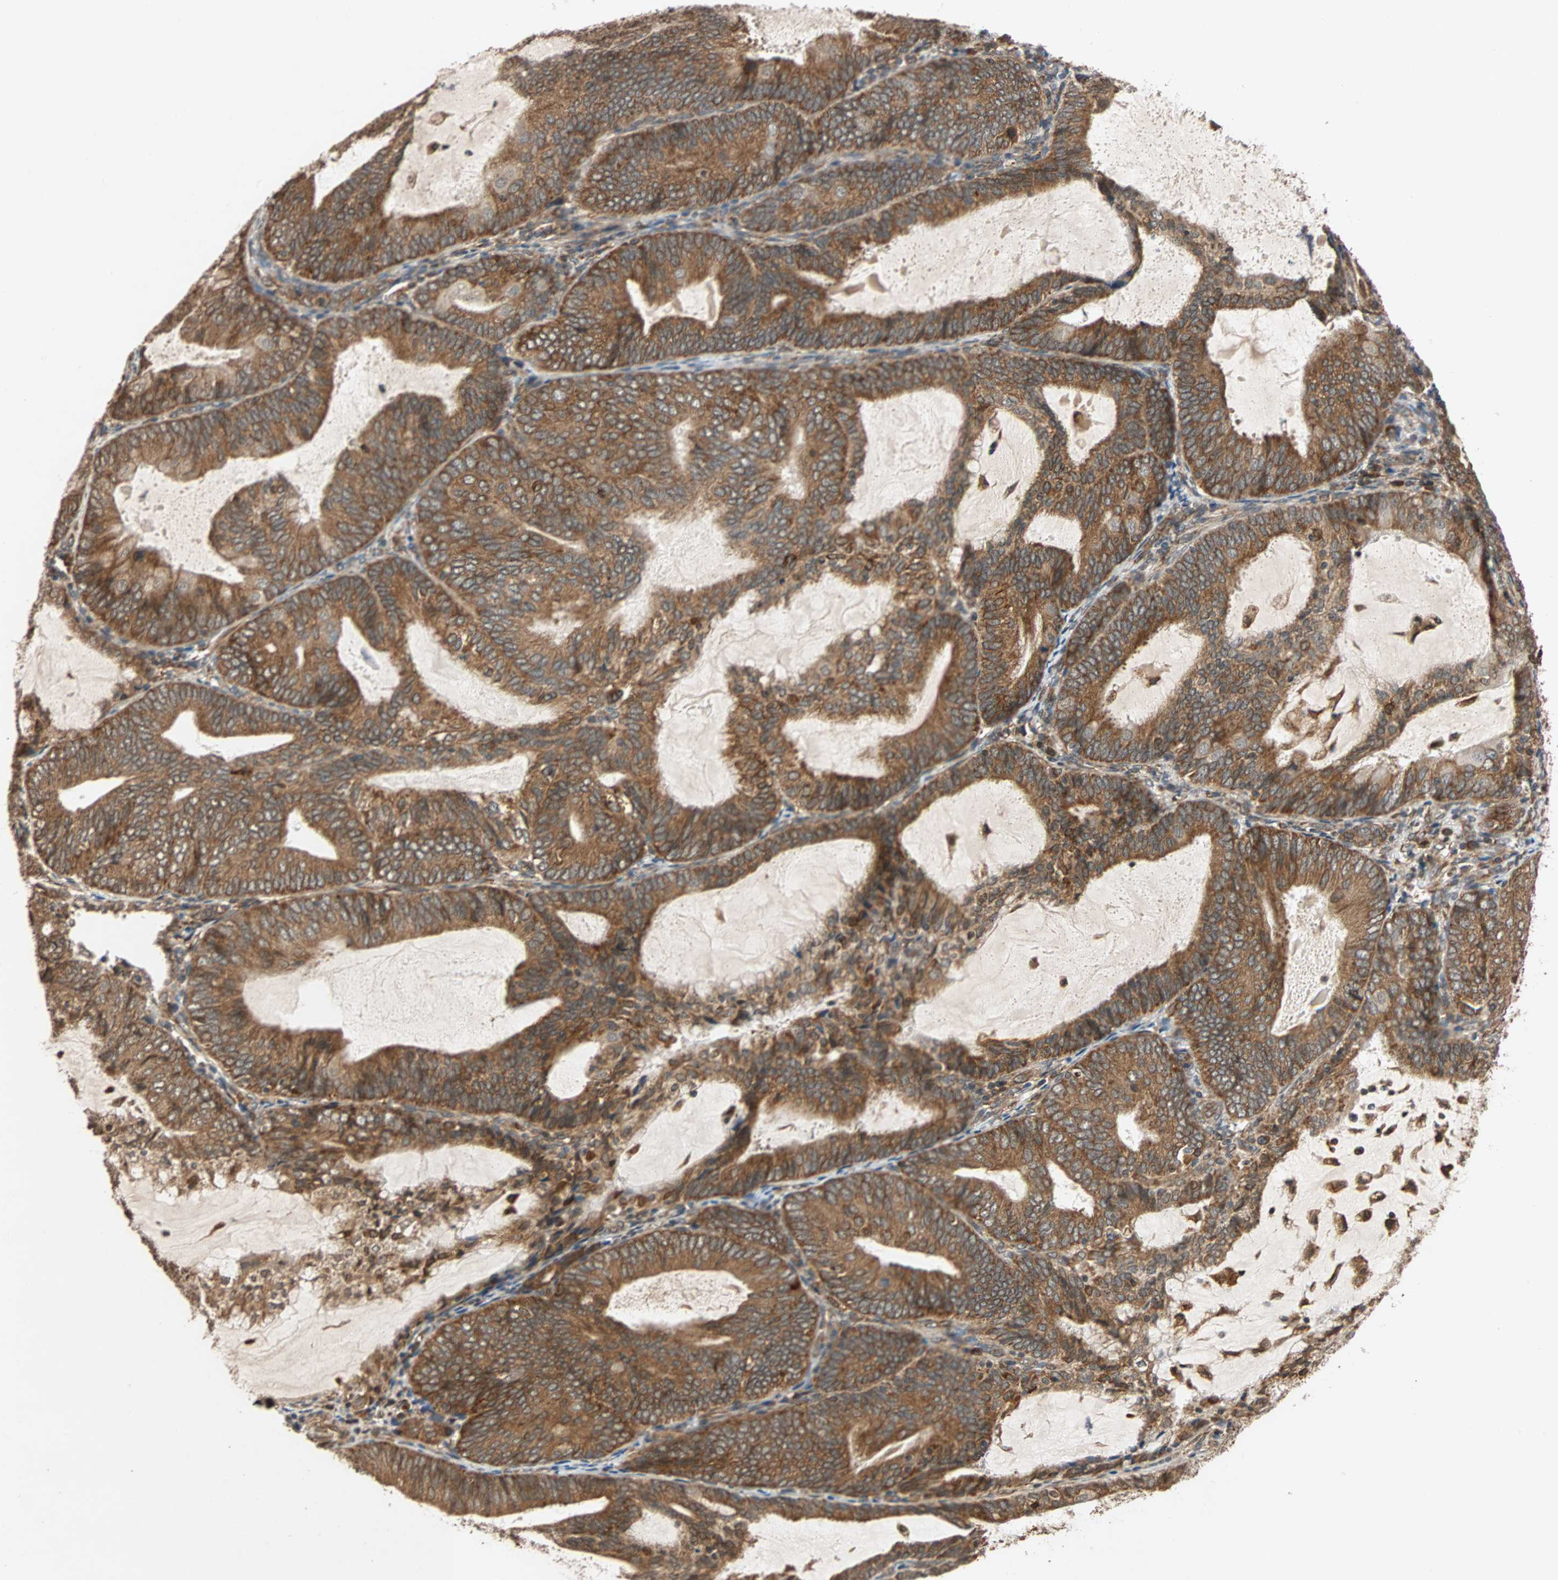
{"staining": {"intensity": "strong", "quantity": ">75%", "location": "cytoplasmic/membranous"}, "tissue": "endometrial cancer", "cell_type": "Tumor cells", "image_type": "cancer", "snomed": [{"axis": "morphology", "description": "Adenocarcinoma, NOS"}, {"axis": "topography", "description": "Endometrium"}], "caption": "Immunohistochemical staining of adenocarcinoma (endometrial) demonstrates high levels of strong cytoplasmic/membranous expression in approximately >75% of tumor cells. (Stains: DAB (3,3'-diaminobenzidine) in brown, nuclei in blue, Microscopy: brightfield microscopy at high magnification).", "gene": "AUP1", "patient": {"sex": "female", "age": 81}}